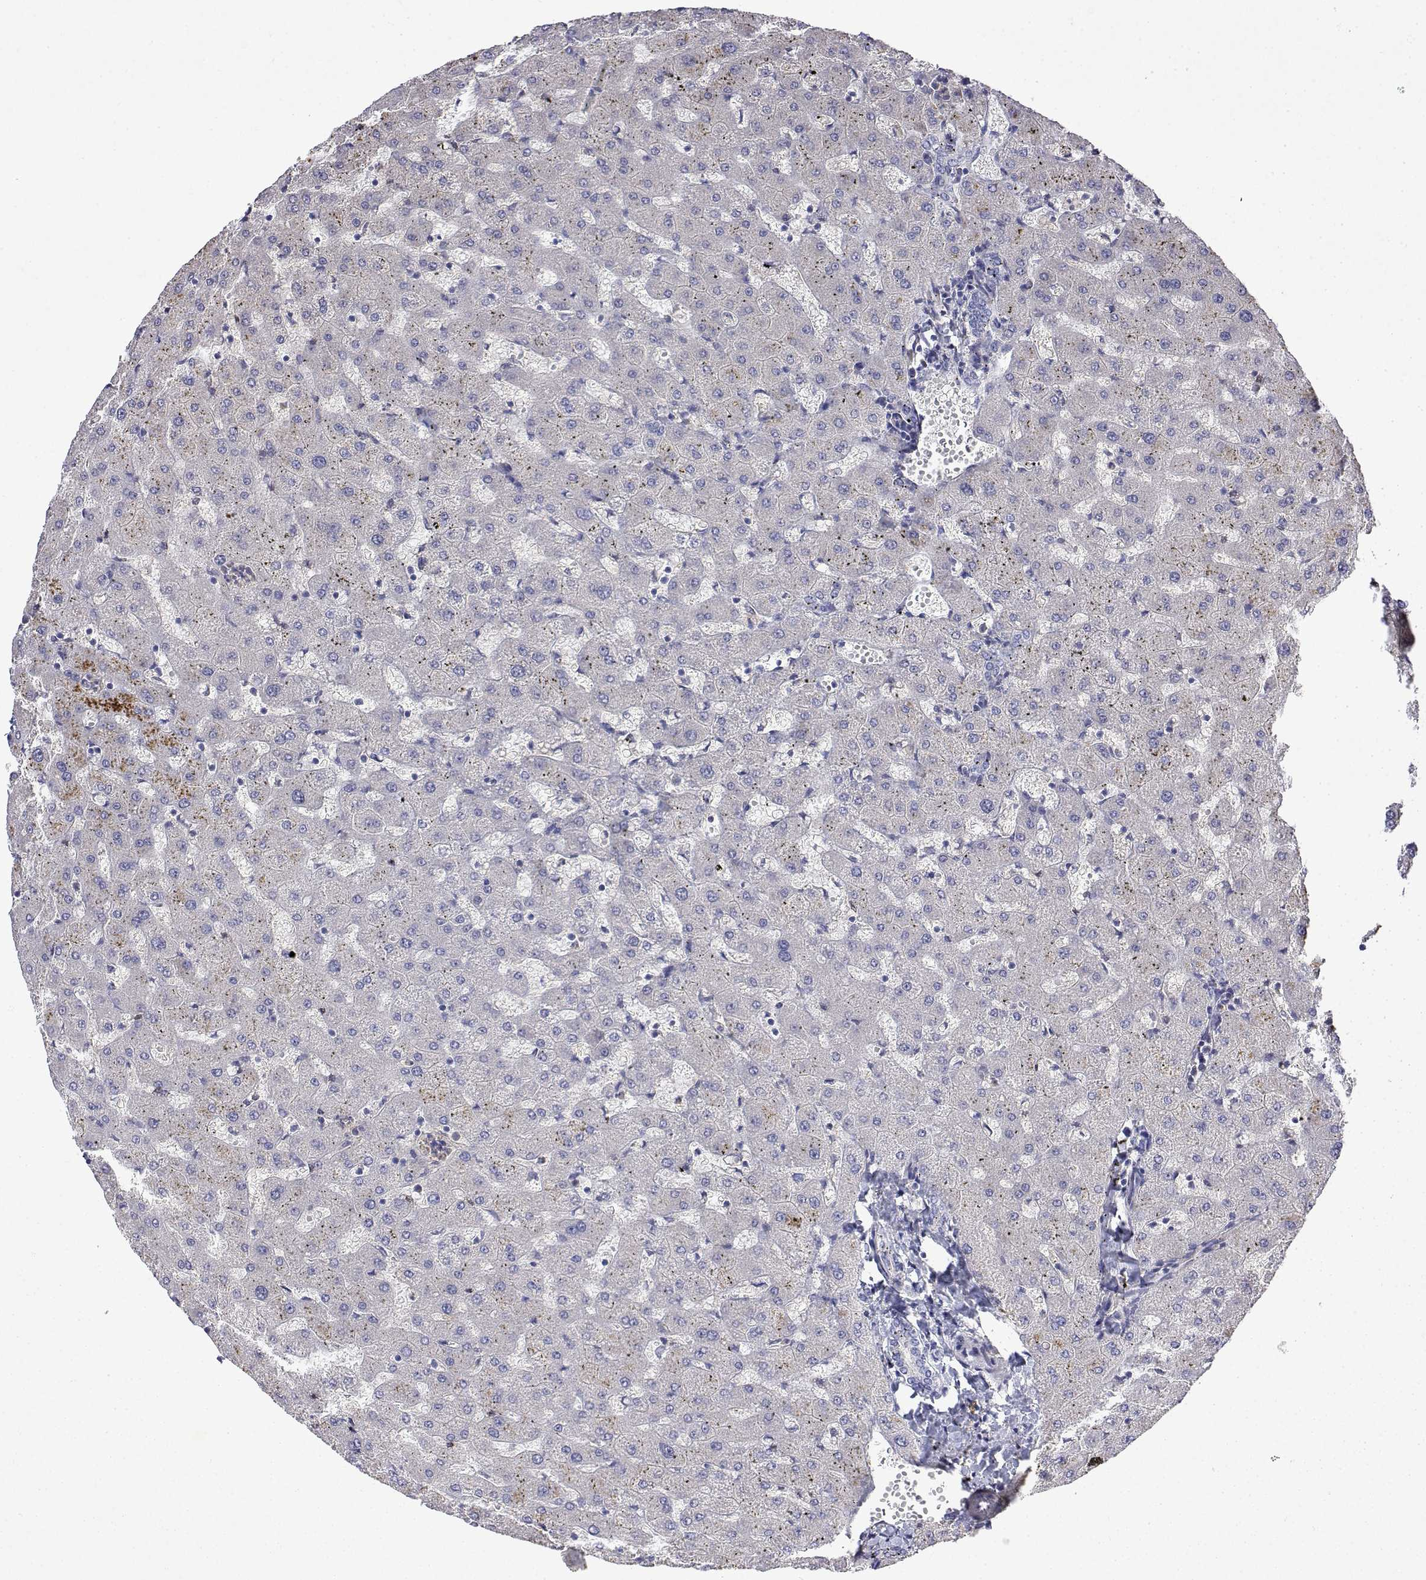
{"staining": {"intensity": "negative", "quantity": "none", "location": "none"}, "tissue": "liver", "cell_type": "Cholangiocytes", "image_type": "normal", "snomed": [{"axis": "morphology", "description": "Normal tissue, NOS"}, {"axis": "topography", "description": "Liver"}], "caption": "The immunohistochemistry micrograph has no significant positivity in cholangiocytes of liver. The staining is performed using DAB (3,3'-diaminobenzidine) brown chromogen with nuclei counter-stained in using hematoxylin.", "gene": "SOWAHD", "patient": {"sex": "female", "age": 63}}